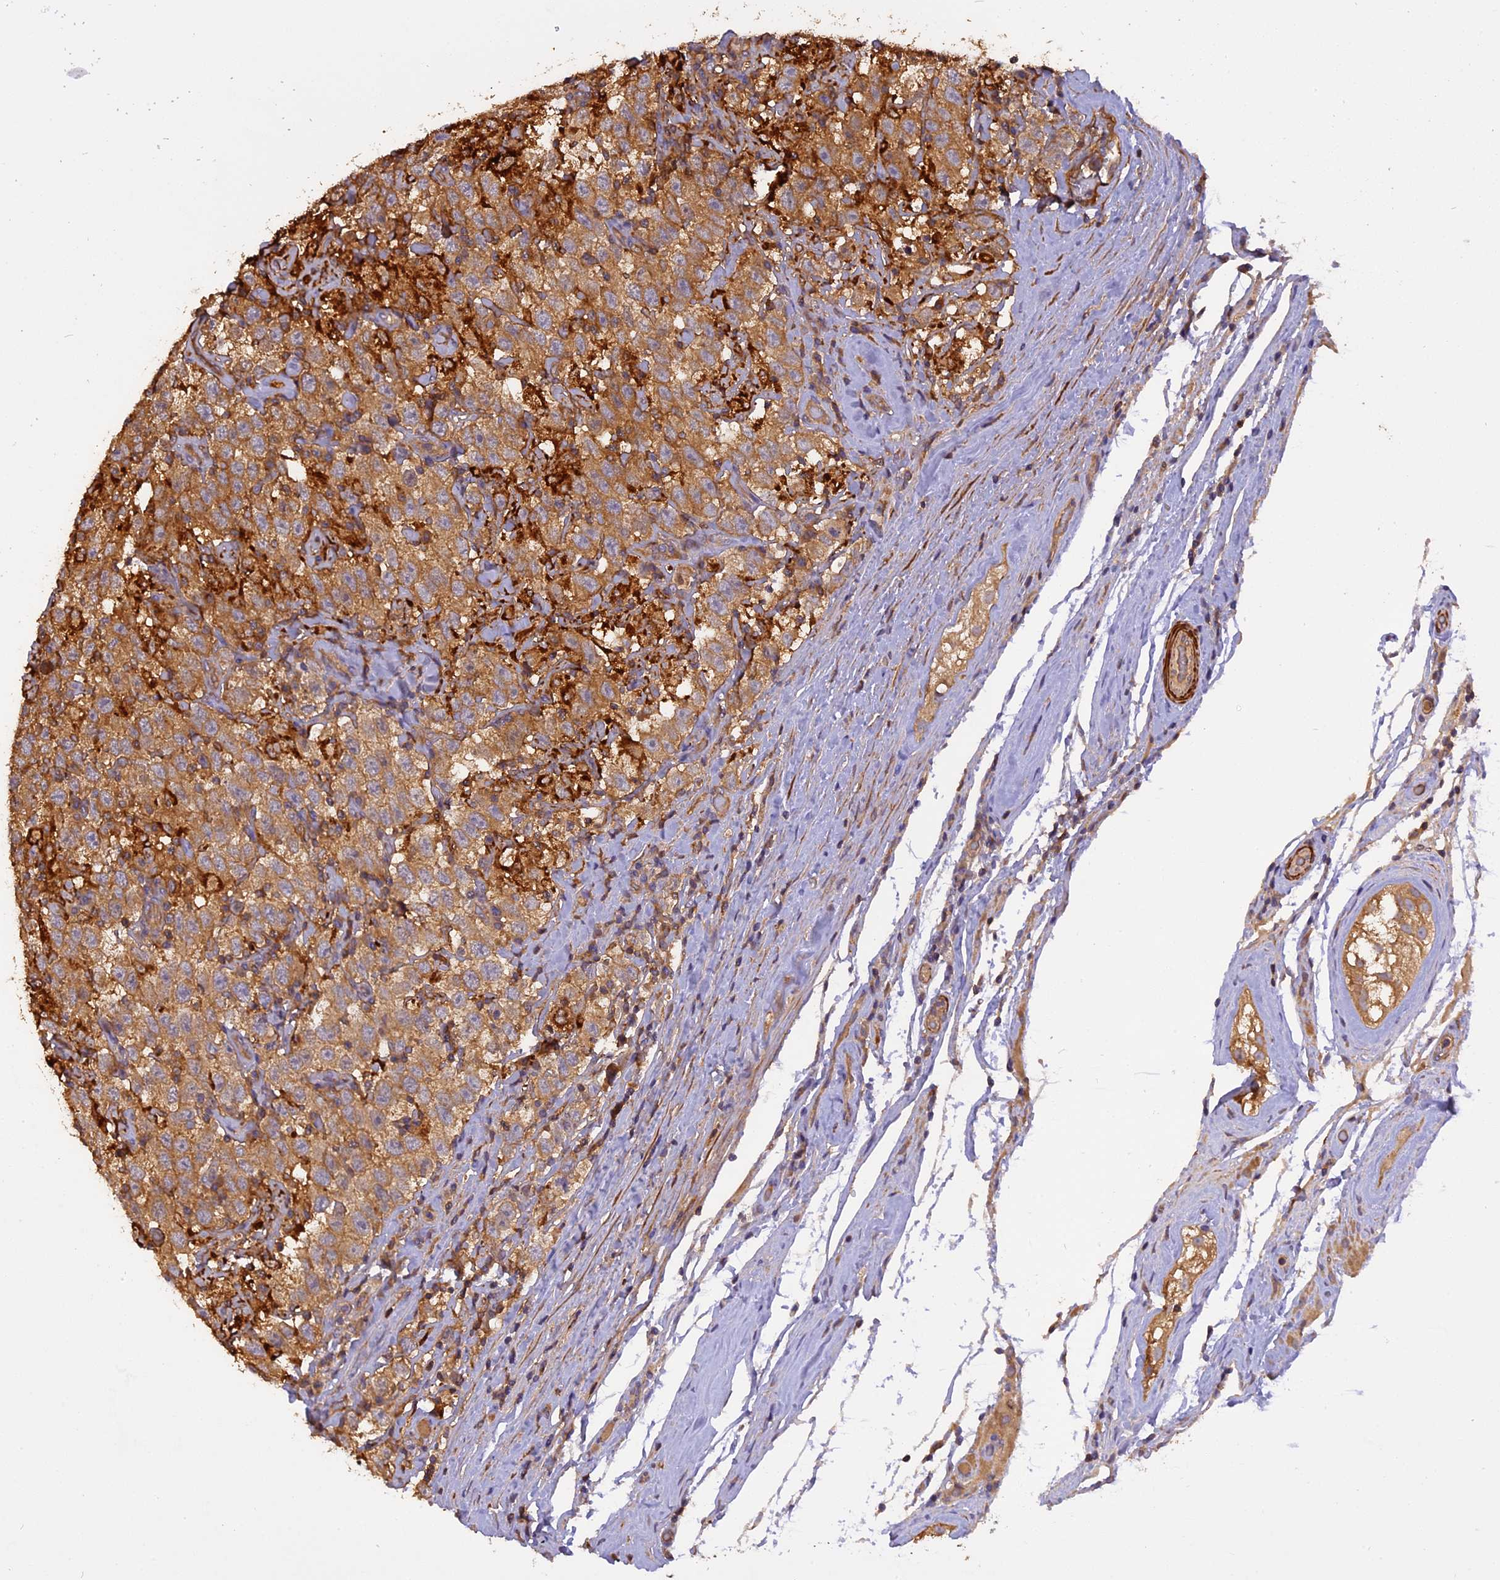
{"staining": {"intensity": "moderate", "quantity": ">75%", "location": "cytoplasmic/membranous"}, "tissue": "testis cancer", "cell_type": "Tumor cells", "image_type": "cancer", "snomed": [{"axis": "morphology", "description": "Seminoma, NOS"}, {"axis": "topography", "description": "Testis"}], "caption": "There is medium levels of moderate cytoplasmic/membranous staining in tumor cells of testis cancer (seminoma), as demonstrated by immunohistochemical staining (brown color).", "gene": "STOML1", "patient": {"sex": "male", "age": 41}}